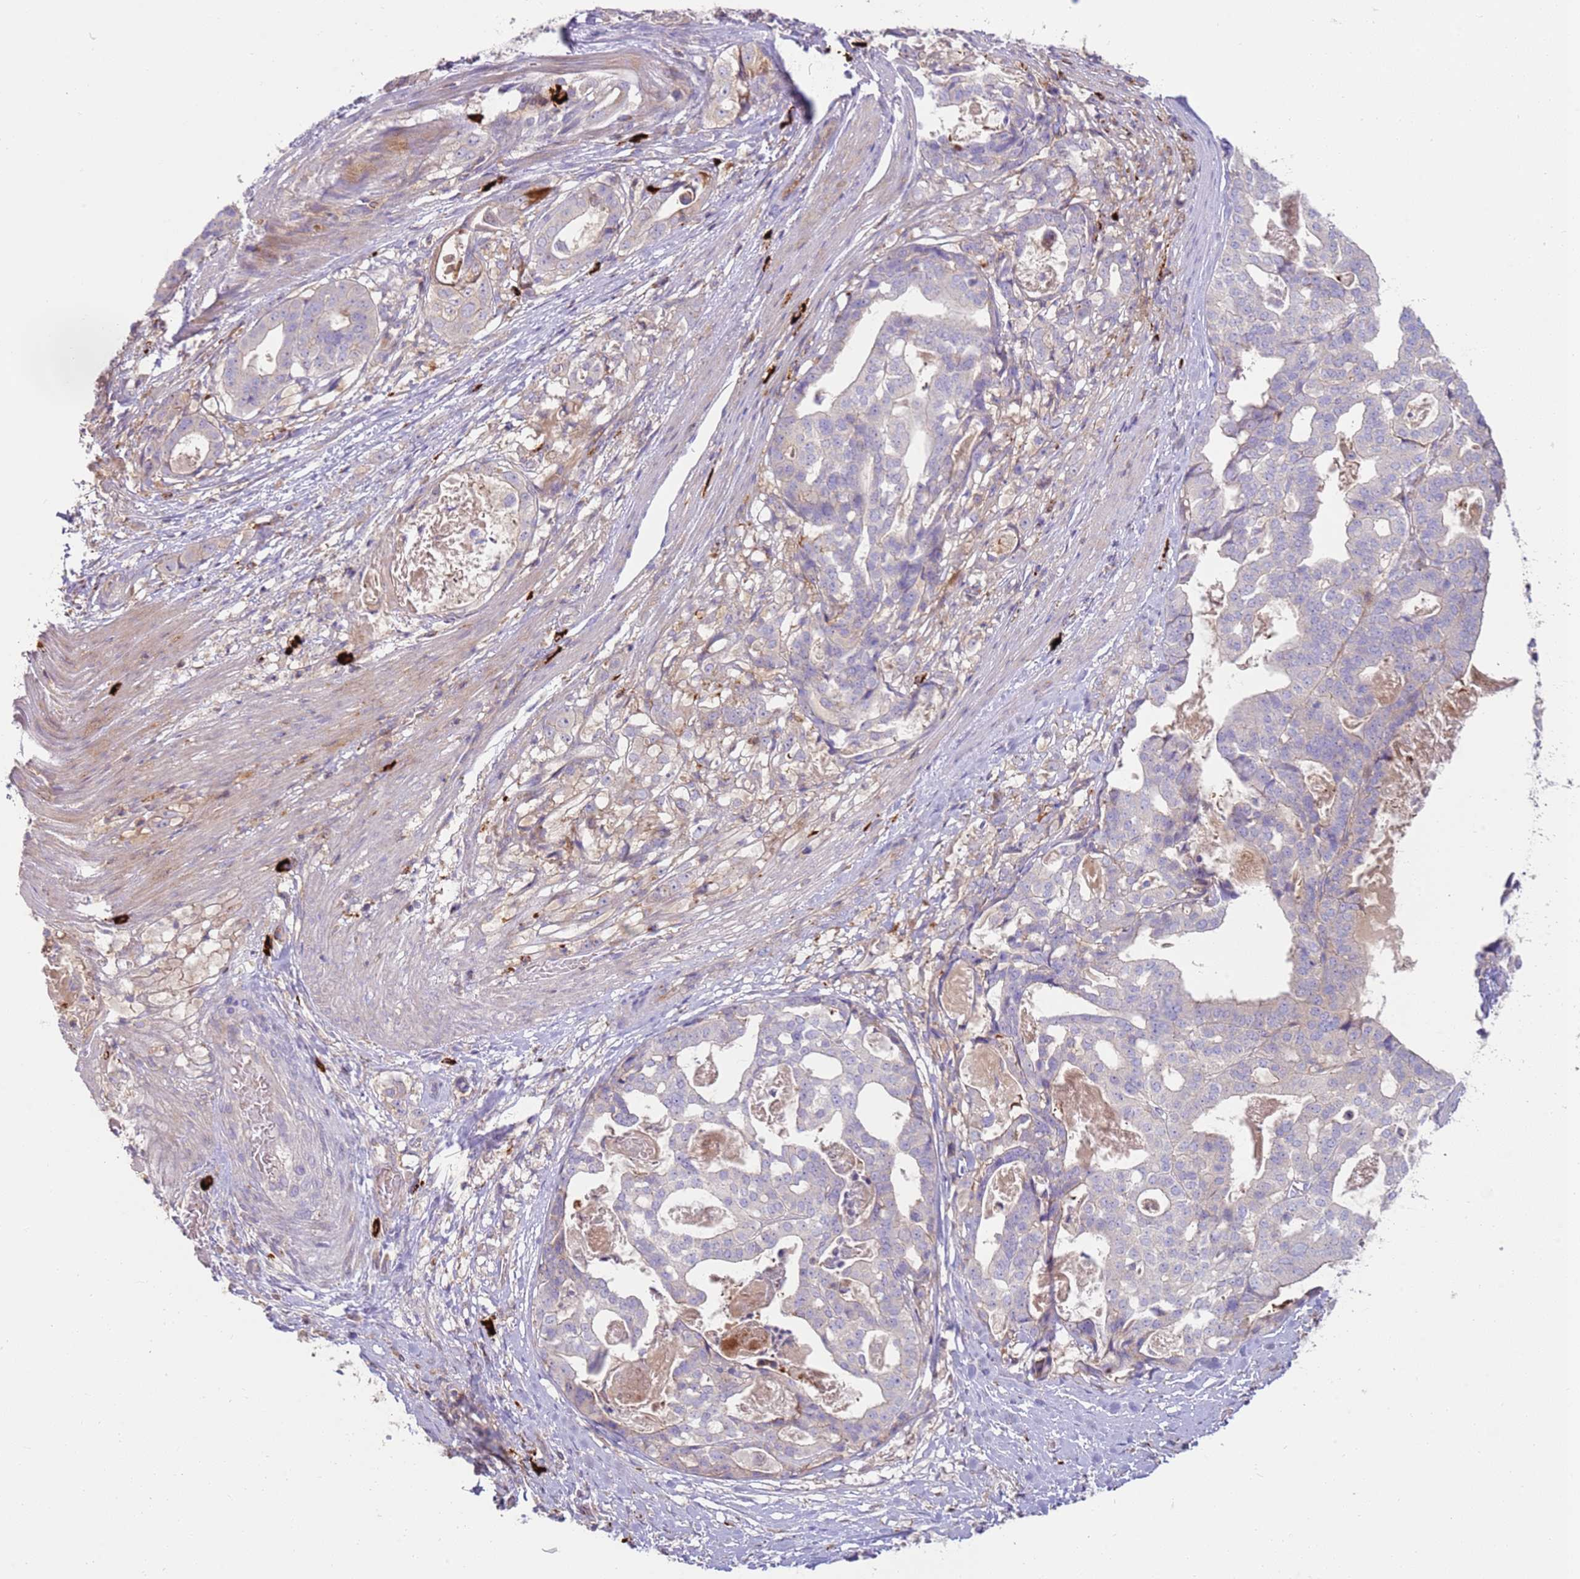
{"staining": {"intensity": "negative", "quantity": "none", "location": "none"}, "tissue": "stomach cancer", "cell_type": "Tumor cells", "image_type": "cancer", "snomed": [{"axis": "morphology", "description": "Adenocarcinoma, NOS"}, {"axis": "topography", "description": "Stomach"}], "caption": "Micrograph shows no protein positivity in tumor cells of stomach cancer (adenocarcinoma) tissue. Brightfield microscopy of immunohistochemistry (IHC) stained with DAB (3,3'-diaminobenzidine) (brown) and hematoxylin (blue), captured at high magnification.", "gene": "FPR1", "patient": {"sex": "male", "age": 48}}